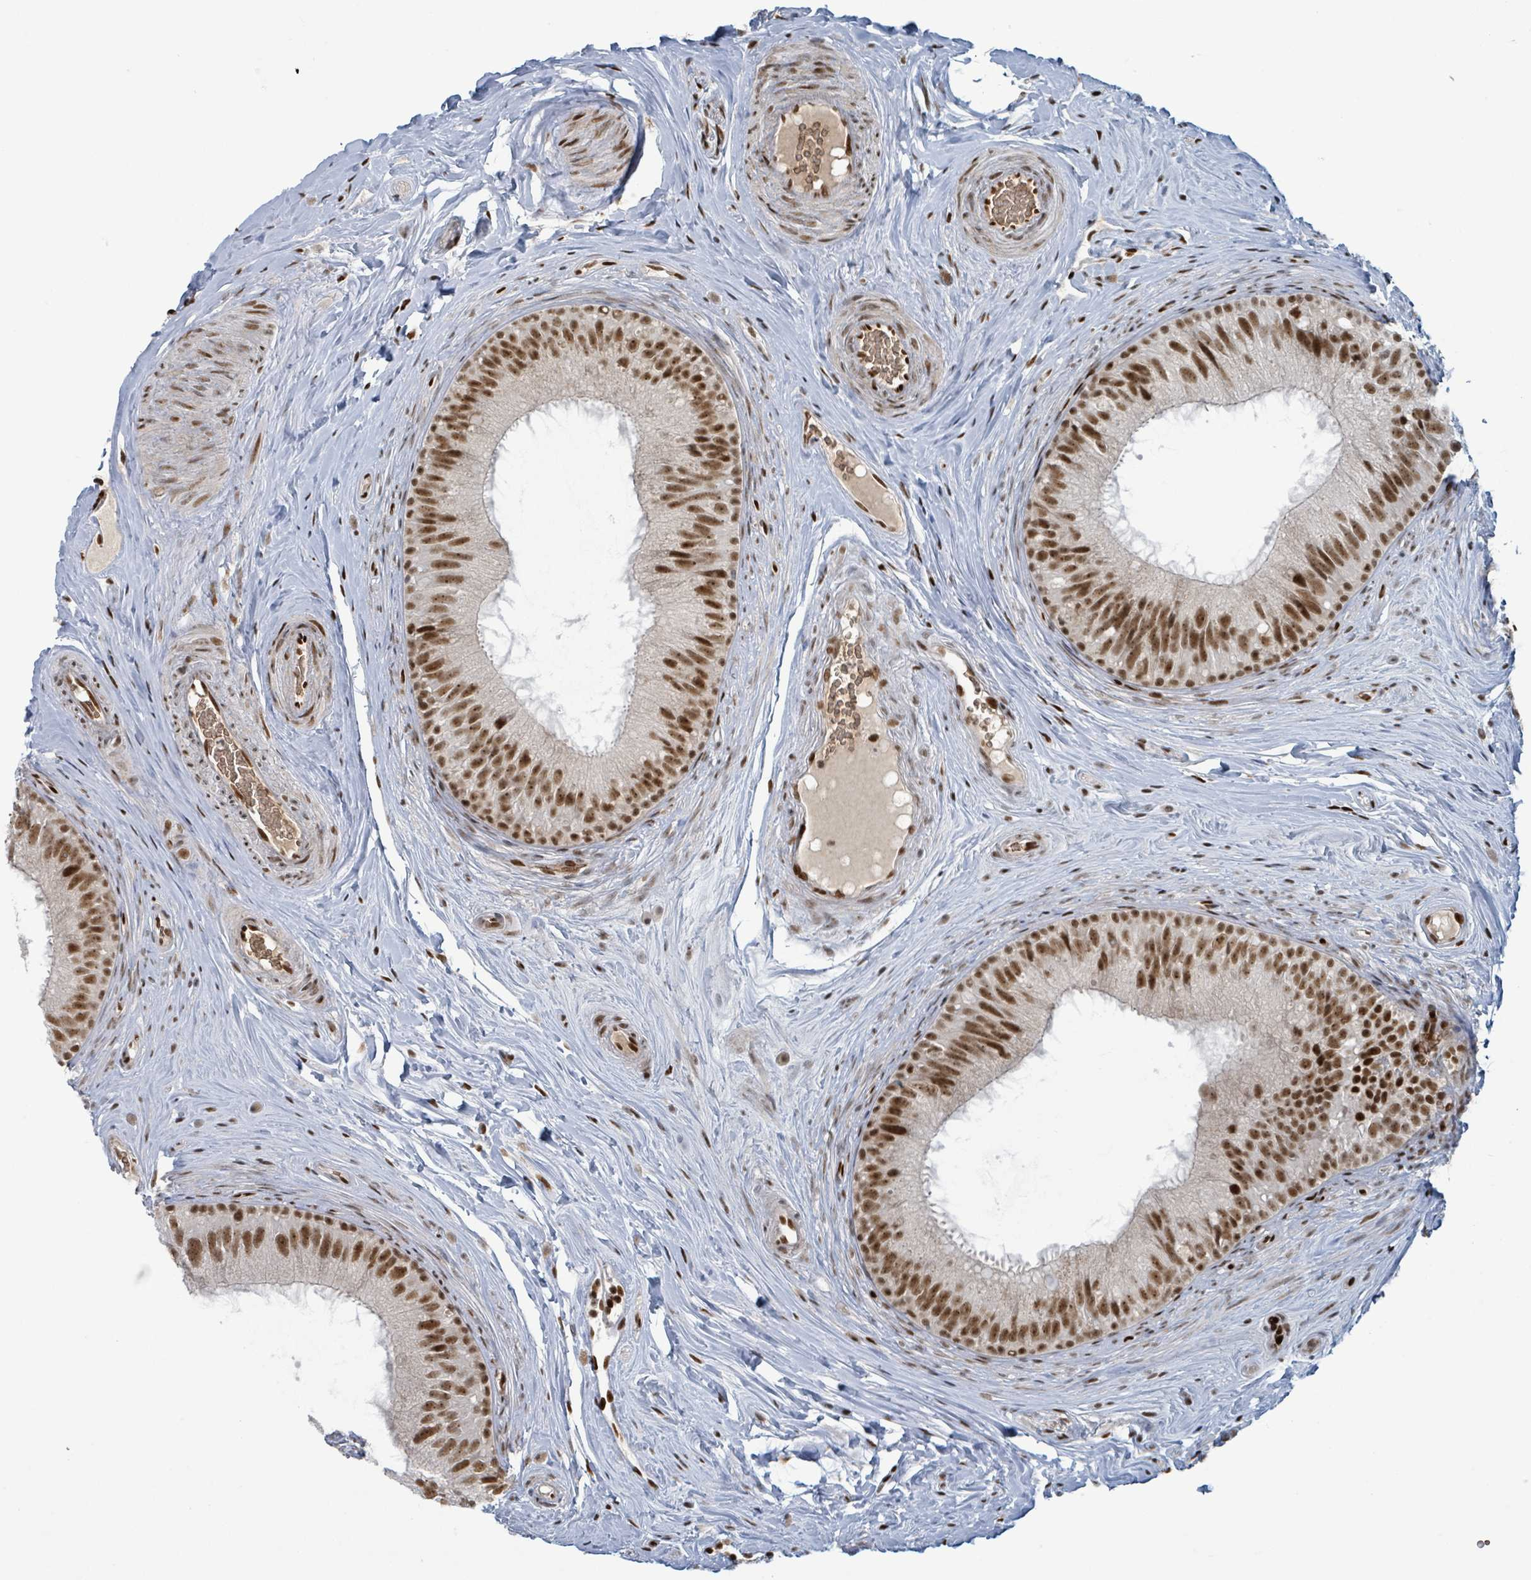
{"staining": {"intensity": "strong", "quantity": ">75%", "location": "nuclear"}, "tissue": "epididymis", "cell_type": "Glandular cells", "image_type": "normal", "snomed": [{"axis": "morphology", "description": "Normal tissue, NOS"}, {"axis": "topography", "description": "Epididymis"}], "caption": "Immunohistochemical staining of unremarkable epididymis demonstrates strong nuclear protein positivity in approximately >75% of glandular cells.", "gene": "KLF3", "patient": {"sex": "male", "age": 34}}